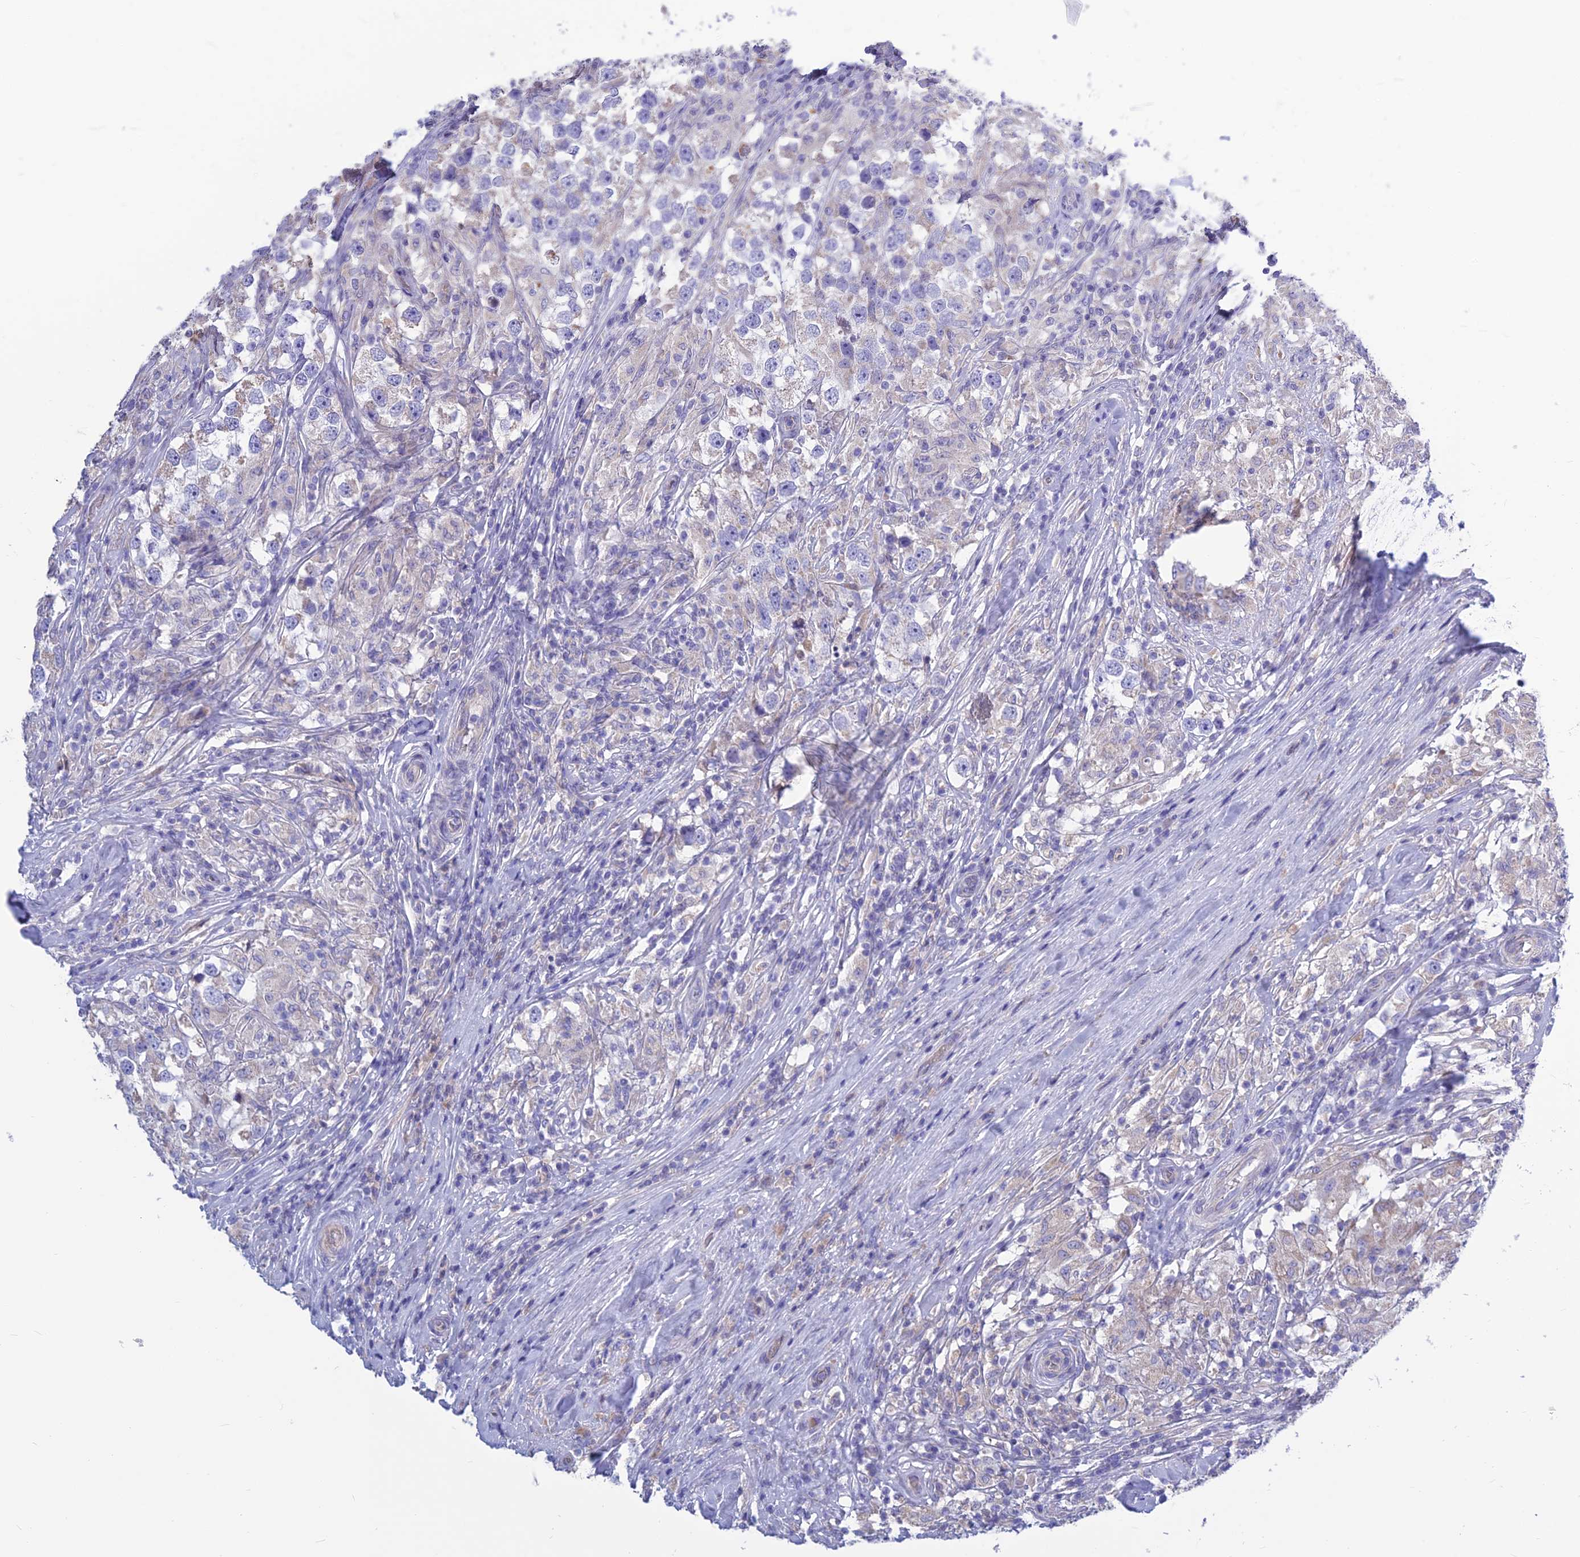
{"staining": {"intensity": "negative", "quantity": "none", "location": "none"}, "tissue": "testis cancer", "cell_type": "Tumor cells", "image_type": "cancer", "snomed": [{"axis": "morphology", "description": "Seminoma, NOS"}, {"axis": "topography", "description": "Testis"}], "caption": "Testis cancer (seminoma) was stained to show a protein in brown. There is no significant positivity in tumor cells.", "gene": "BHMT2", "patient": {"sex": "male", "age": 46}}